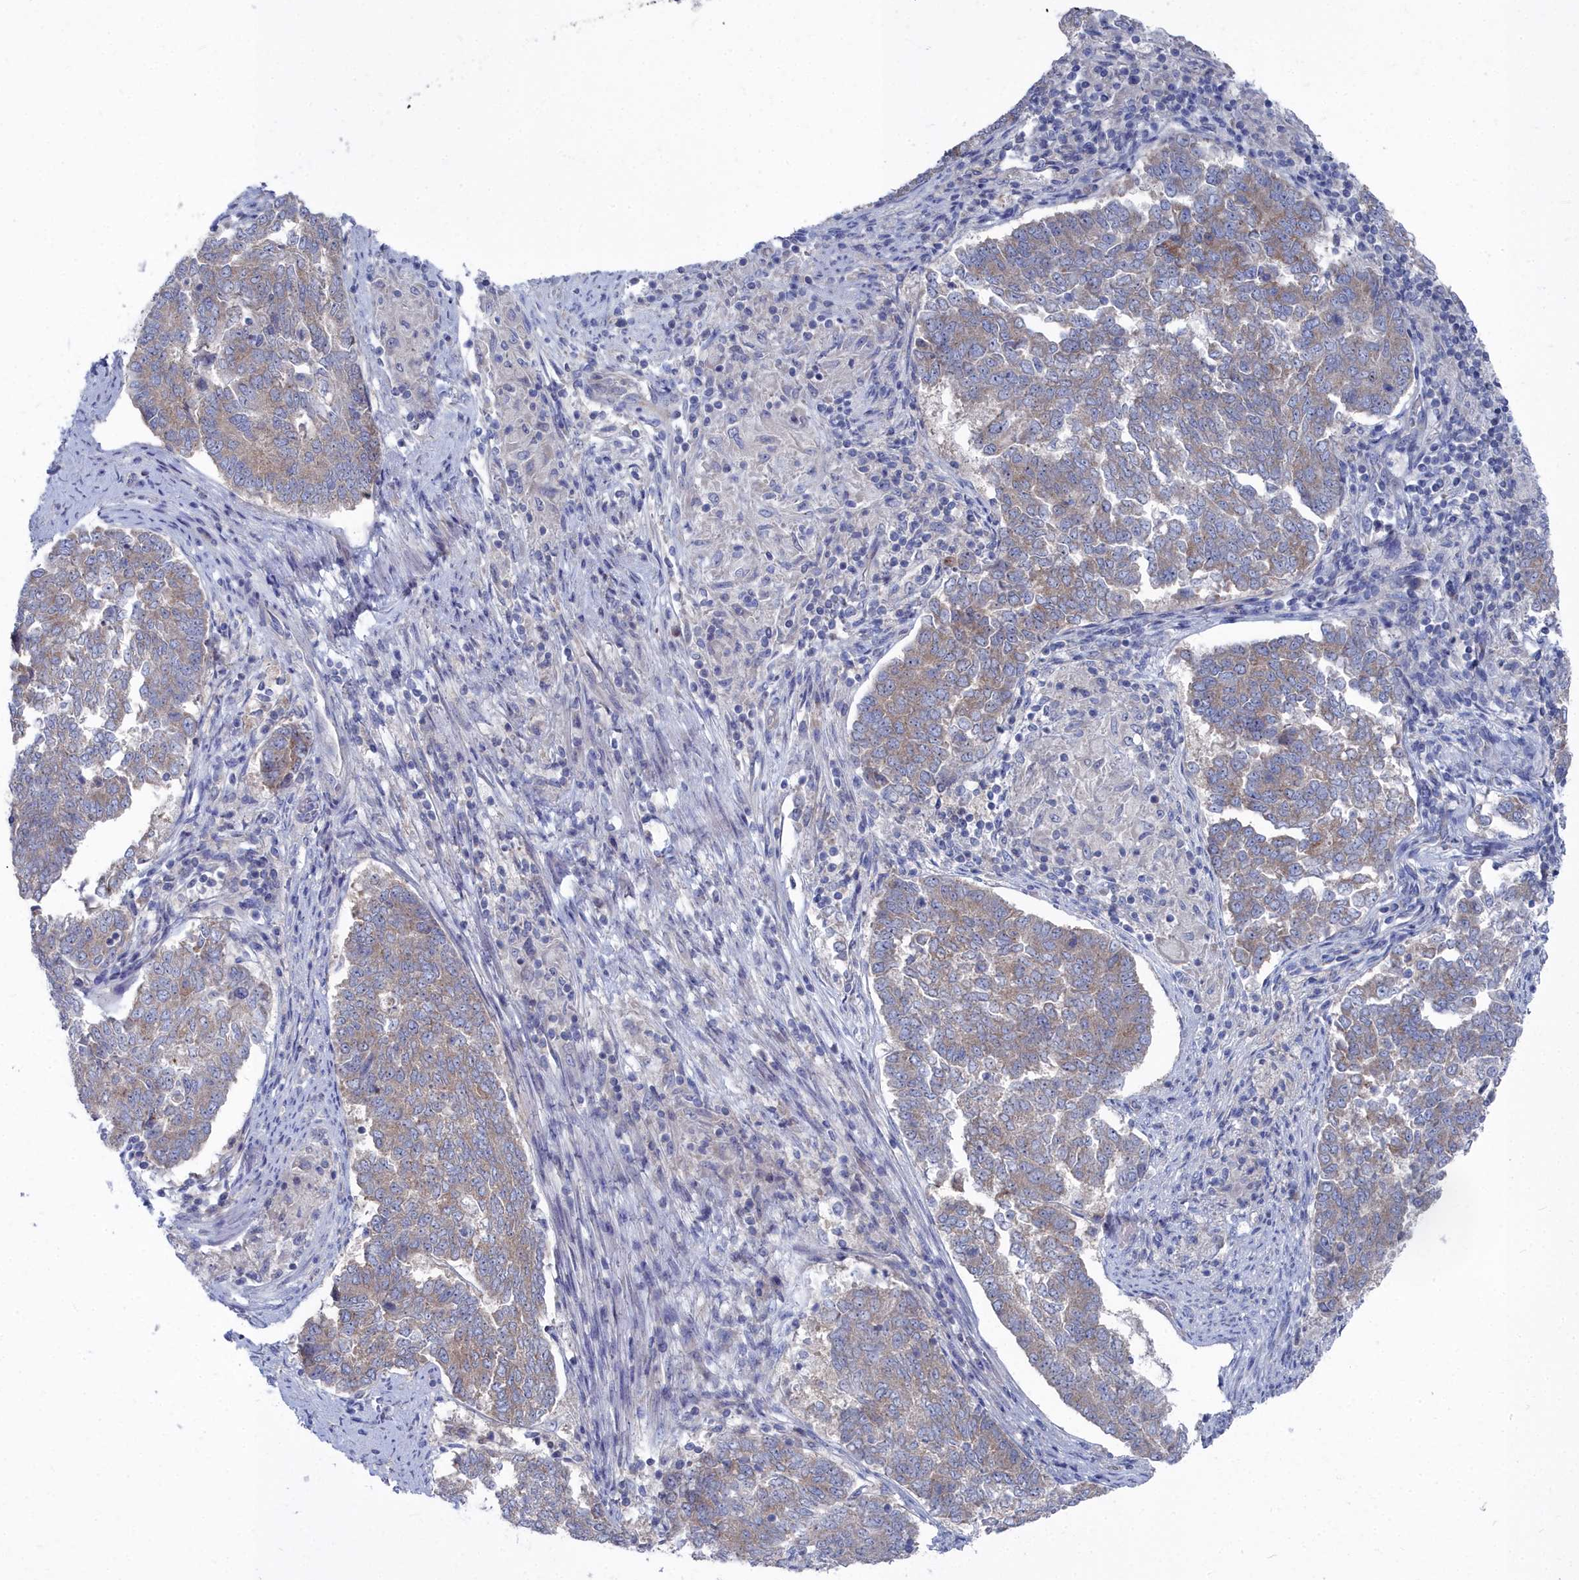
{"staining": {"intensity": "weak", "quantity": ">75%", "location": "cytoplasmic/membranous"}, "tissue": "endometrial cancer", "cell_type": "Tumor cells", "image_type": "cancer", "snomed": [{"axis": "morphology", "description": "Adenocarcinoma, NOS"}, {"axis": "topography", "description": "Endometrium"}], "caption": "Brown immunohistochemical staining in adenocarcinoma (endometrial) exhibits weak cytoplasmic/membranous positivity in about >75% of tumor cells. The protein is shown in brown color, while the nuclei are stained blue.", "gene": "CCDC149", "patient": {"sex": "female", "age": 80}}